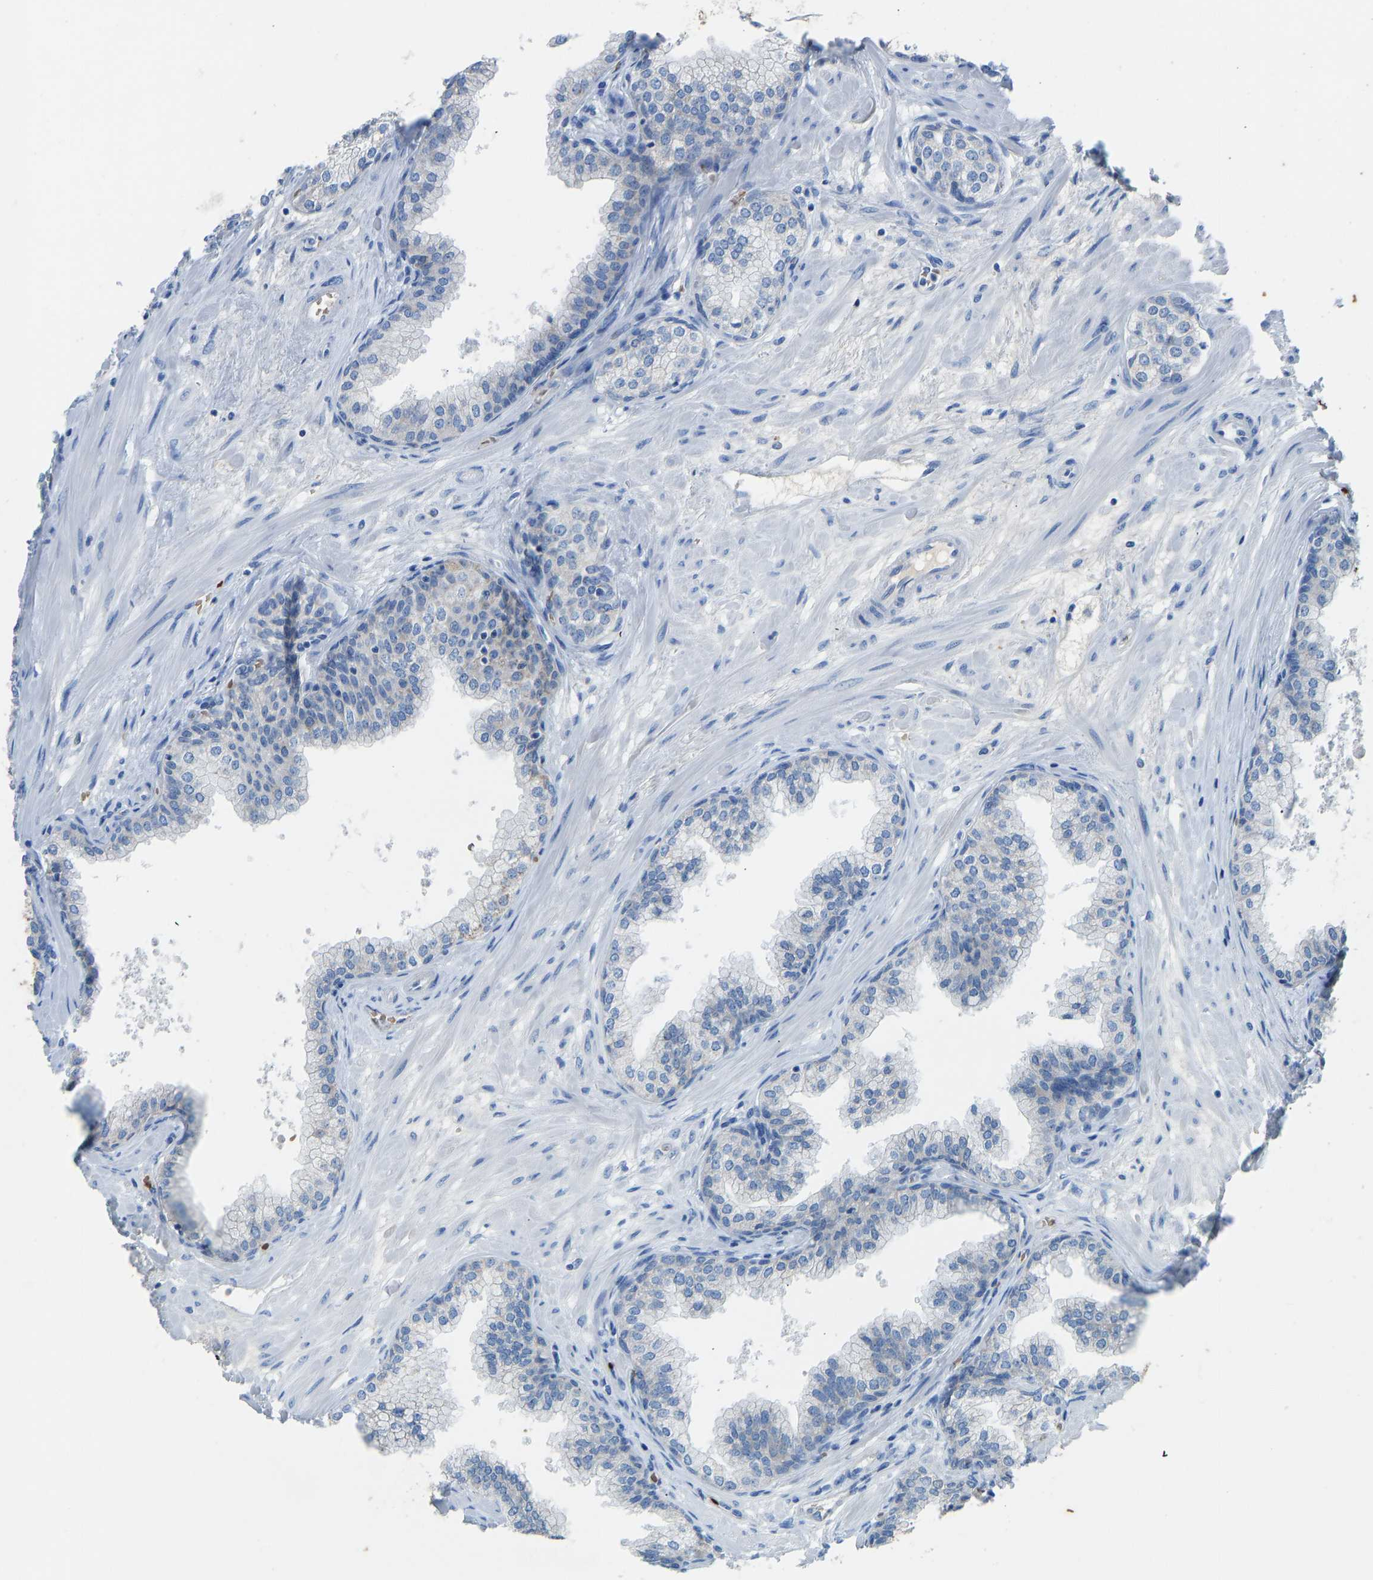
{"staining": {"intensity": "weak", "quantity": "25%-75%", "location": "cytoplasmic/membranous"}, "tissue": "prostate", "cell_type": "Glandular cells", "image_type": "normal", "snomed": [{"axis": "morphology", "description": "Normal tissue, NOS"}, {"axis": "morphology", "description": "Urothelial carcinoma, Low grade"}, {"axis": "topography", "description": "Urinary bladder"}, {"axis": "topography", "description": "Prostate"}], "caption": "This is a photomicrograph of IHC staining of benign prostate, which shows weak positivity in the cytoplasmic/membranous of glandular cells.", "gene": "PIGS", "patient": {"sex": "male", "age": 60}}